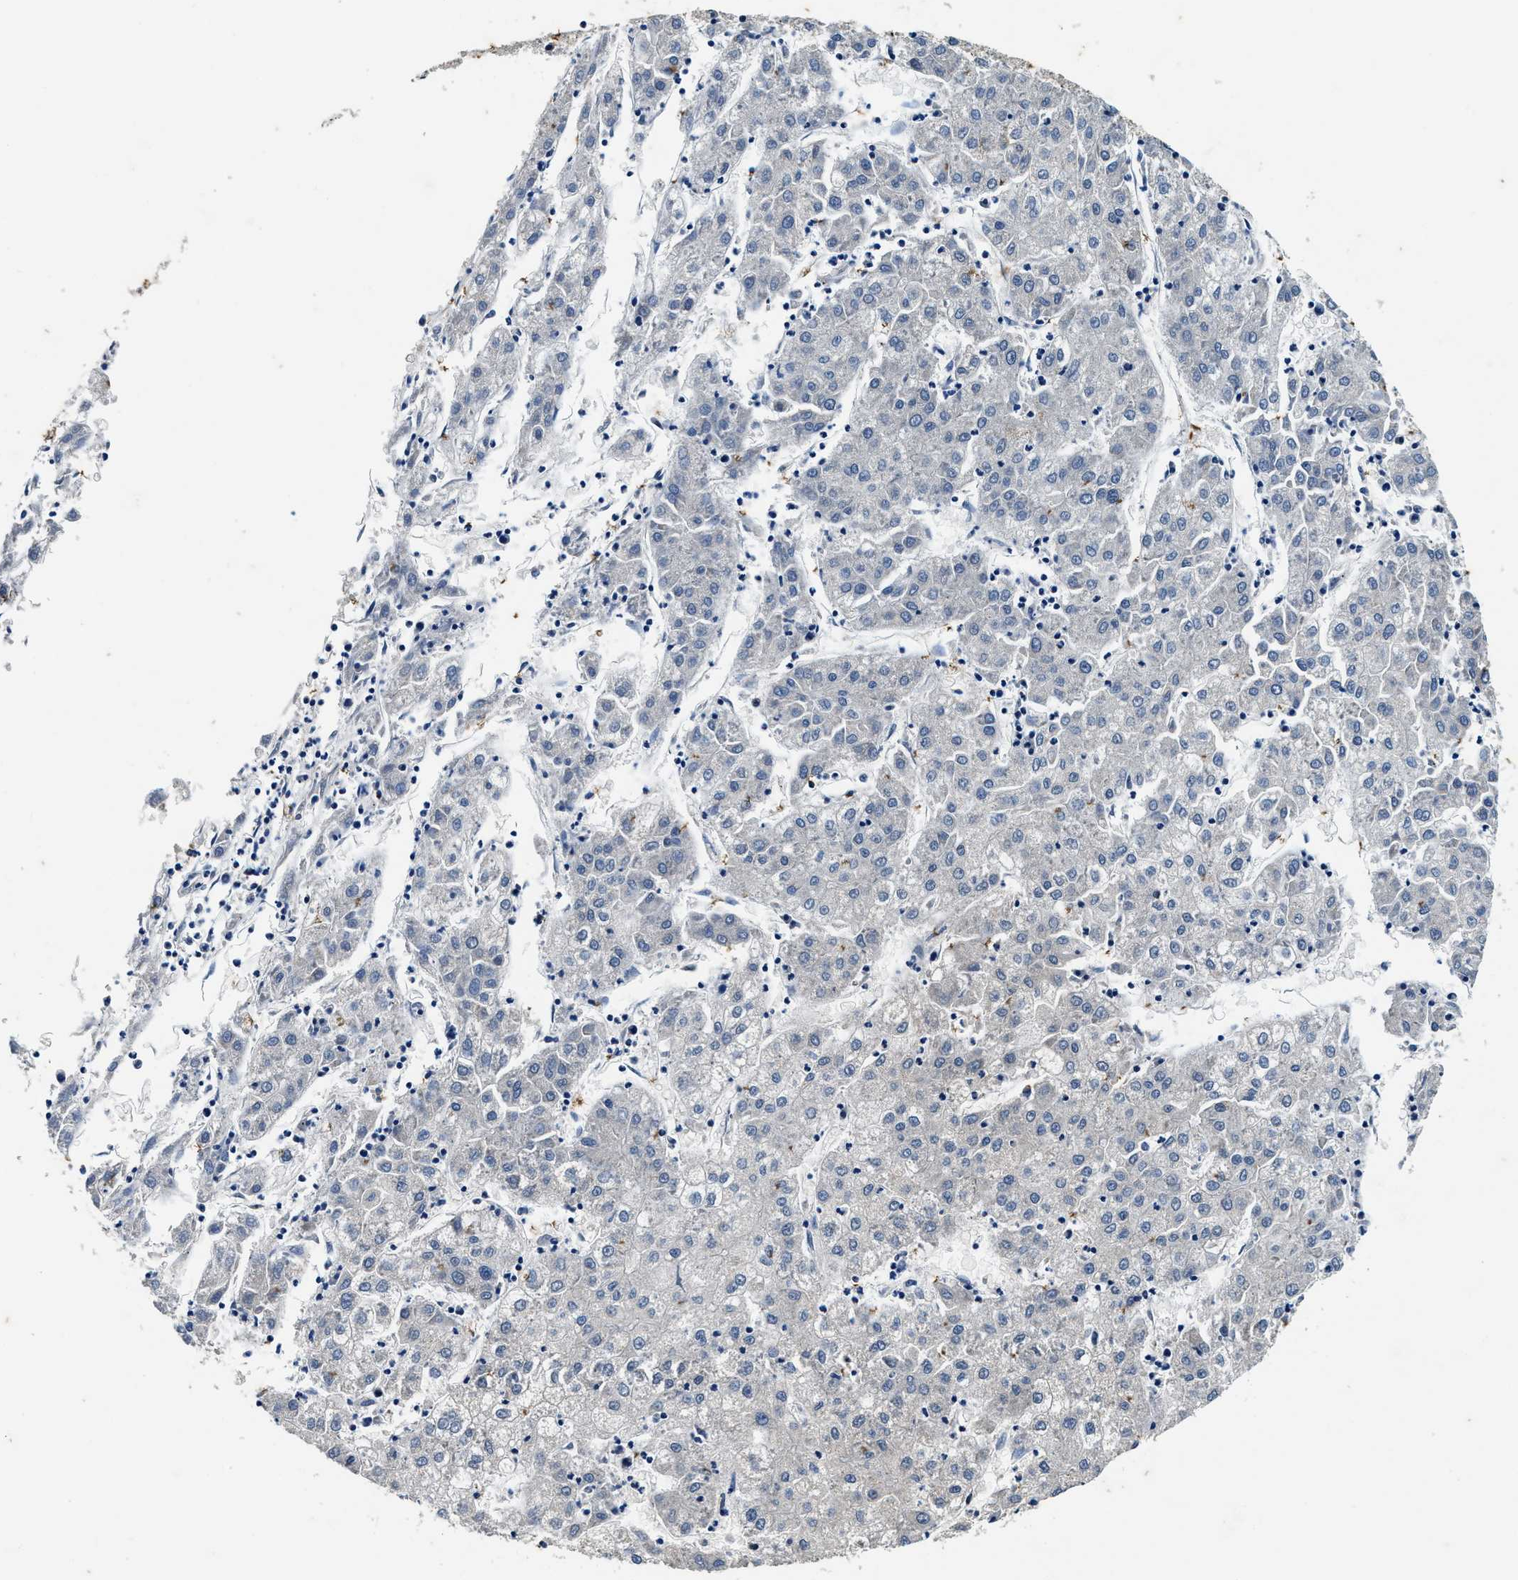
{"staining": {"intensity": "negative", "quantity": "none", "location": "none"}, "tissue": "liver cancer", "cell_type": "Tumor cells", "image_type": "cancer", "snomed": [{"axis": "morphology", "description": "Carcinoma, Hepatocellular, NOS"}, {"axis": "topography", "description": "Liver"}], "caption": "Human hepatocellular carcinoma (liver) stained for a protein using immunohistochemistry reveals no staining in tumor cells.", "gene": "PI4KB", "patient": {"sex": "male", "age": 72}}